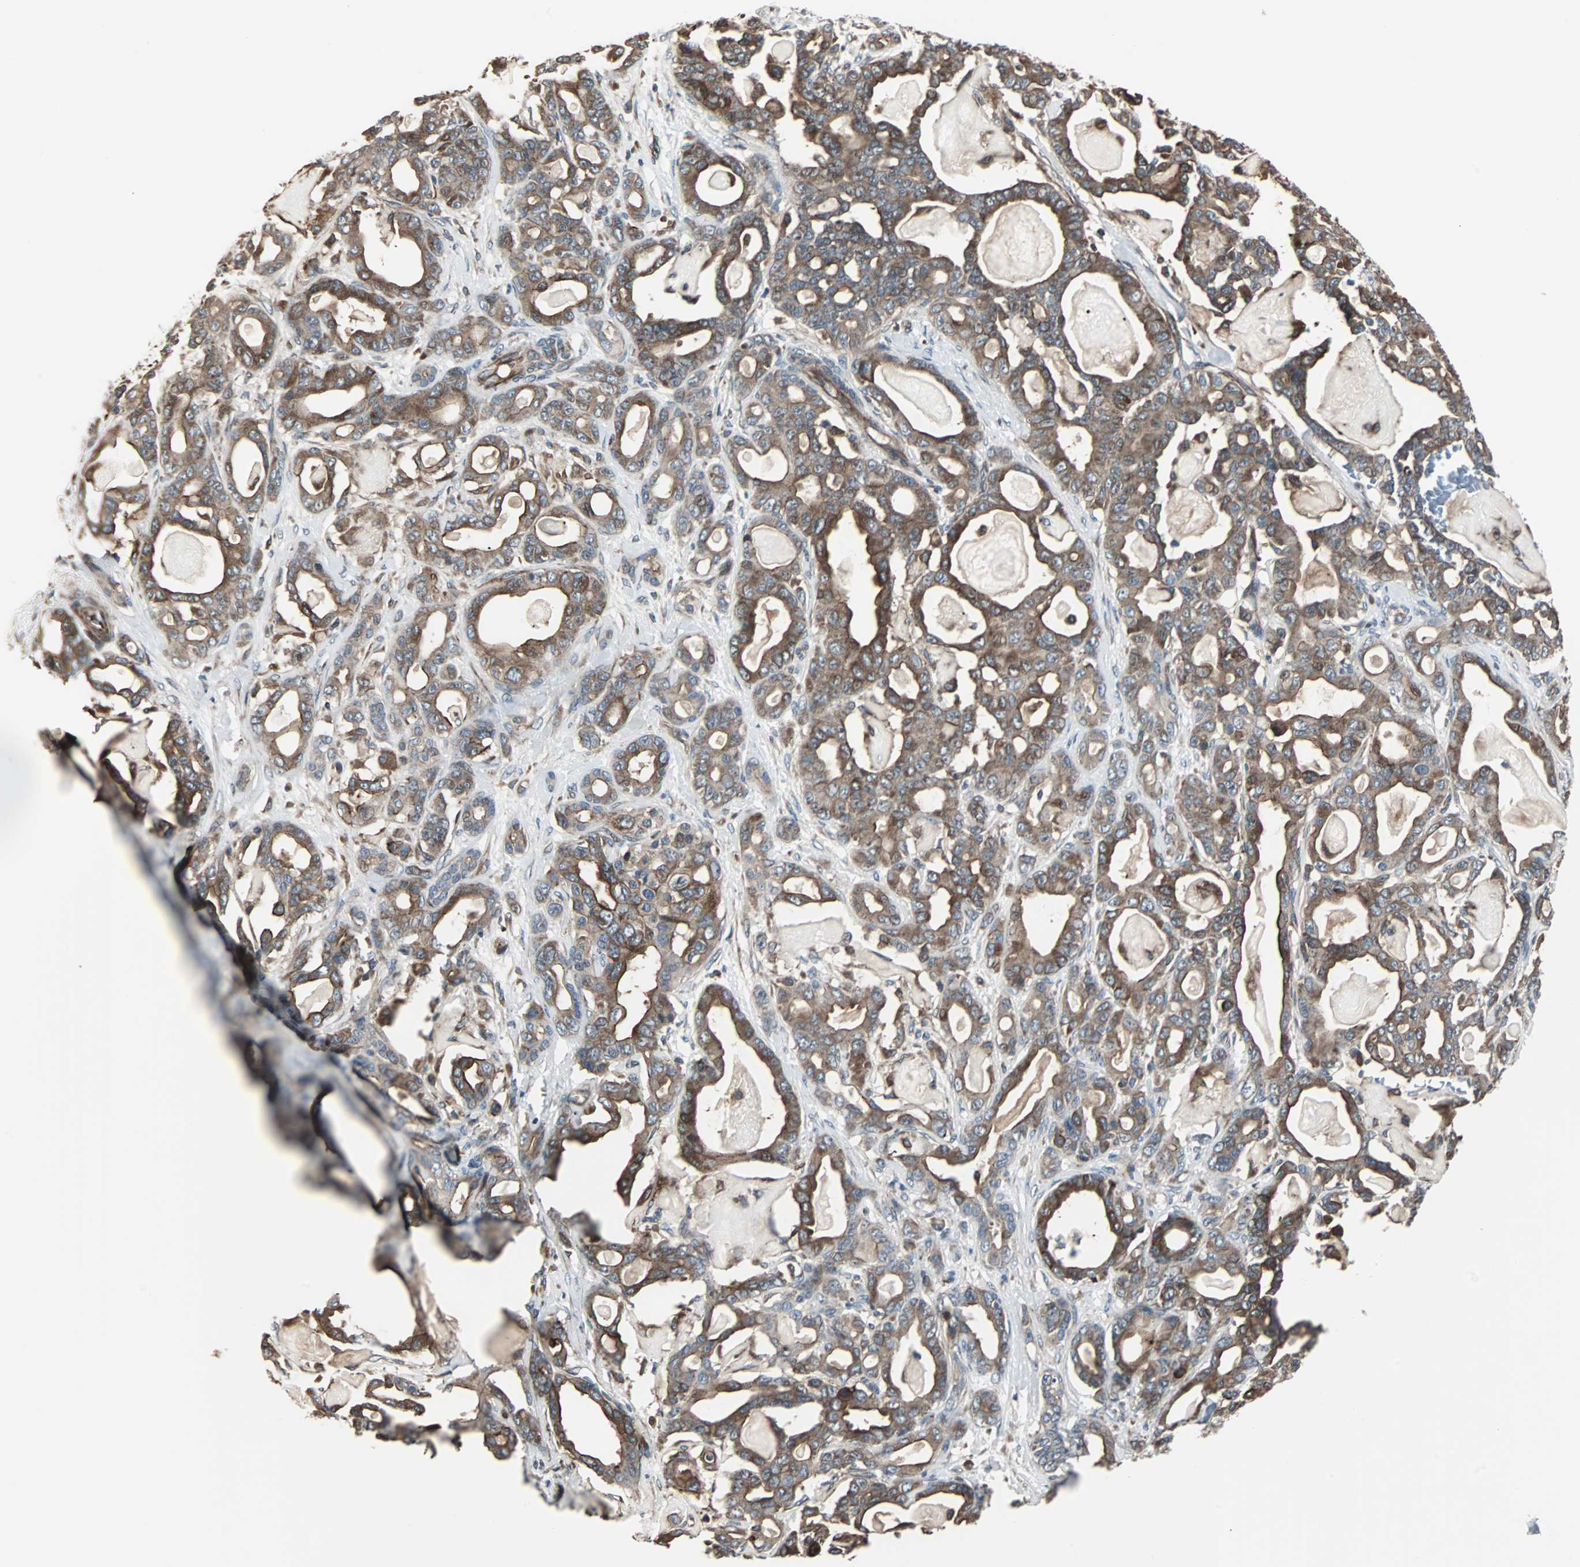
{"staining": {"intensity": "moderate", "quantity": ">75%", "location": "cytoplasmic/membranous"}, "tissue": "pancreatic cancer", "cell_type": "Tumor cells", "image_type": "cancer", "snomed": [{"axis": "morphology", "description": "Adenocarcinoma, NOS"}, {"axis": "topography", "description": "Pancreas"}], "caption": "Human adenocarcinoma (pancreatic) stained for a protein (brown) exhibits moderate cytoplasmic/membranous positive staining in approximately >75% of tumor cells.", "gene": "CHP1", "patient": {"sex": "male", "age": 63}}